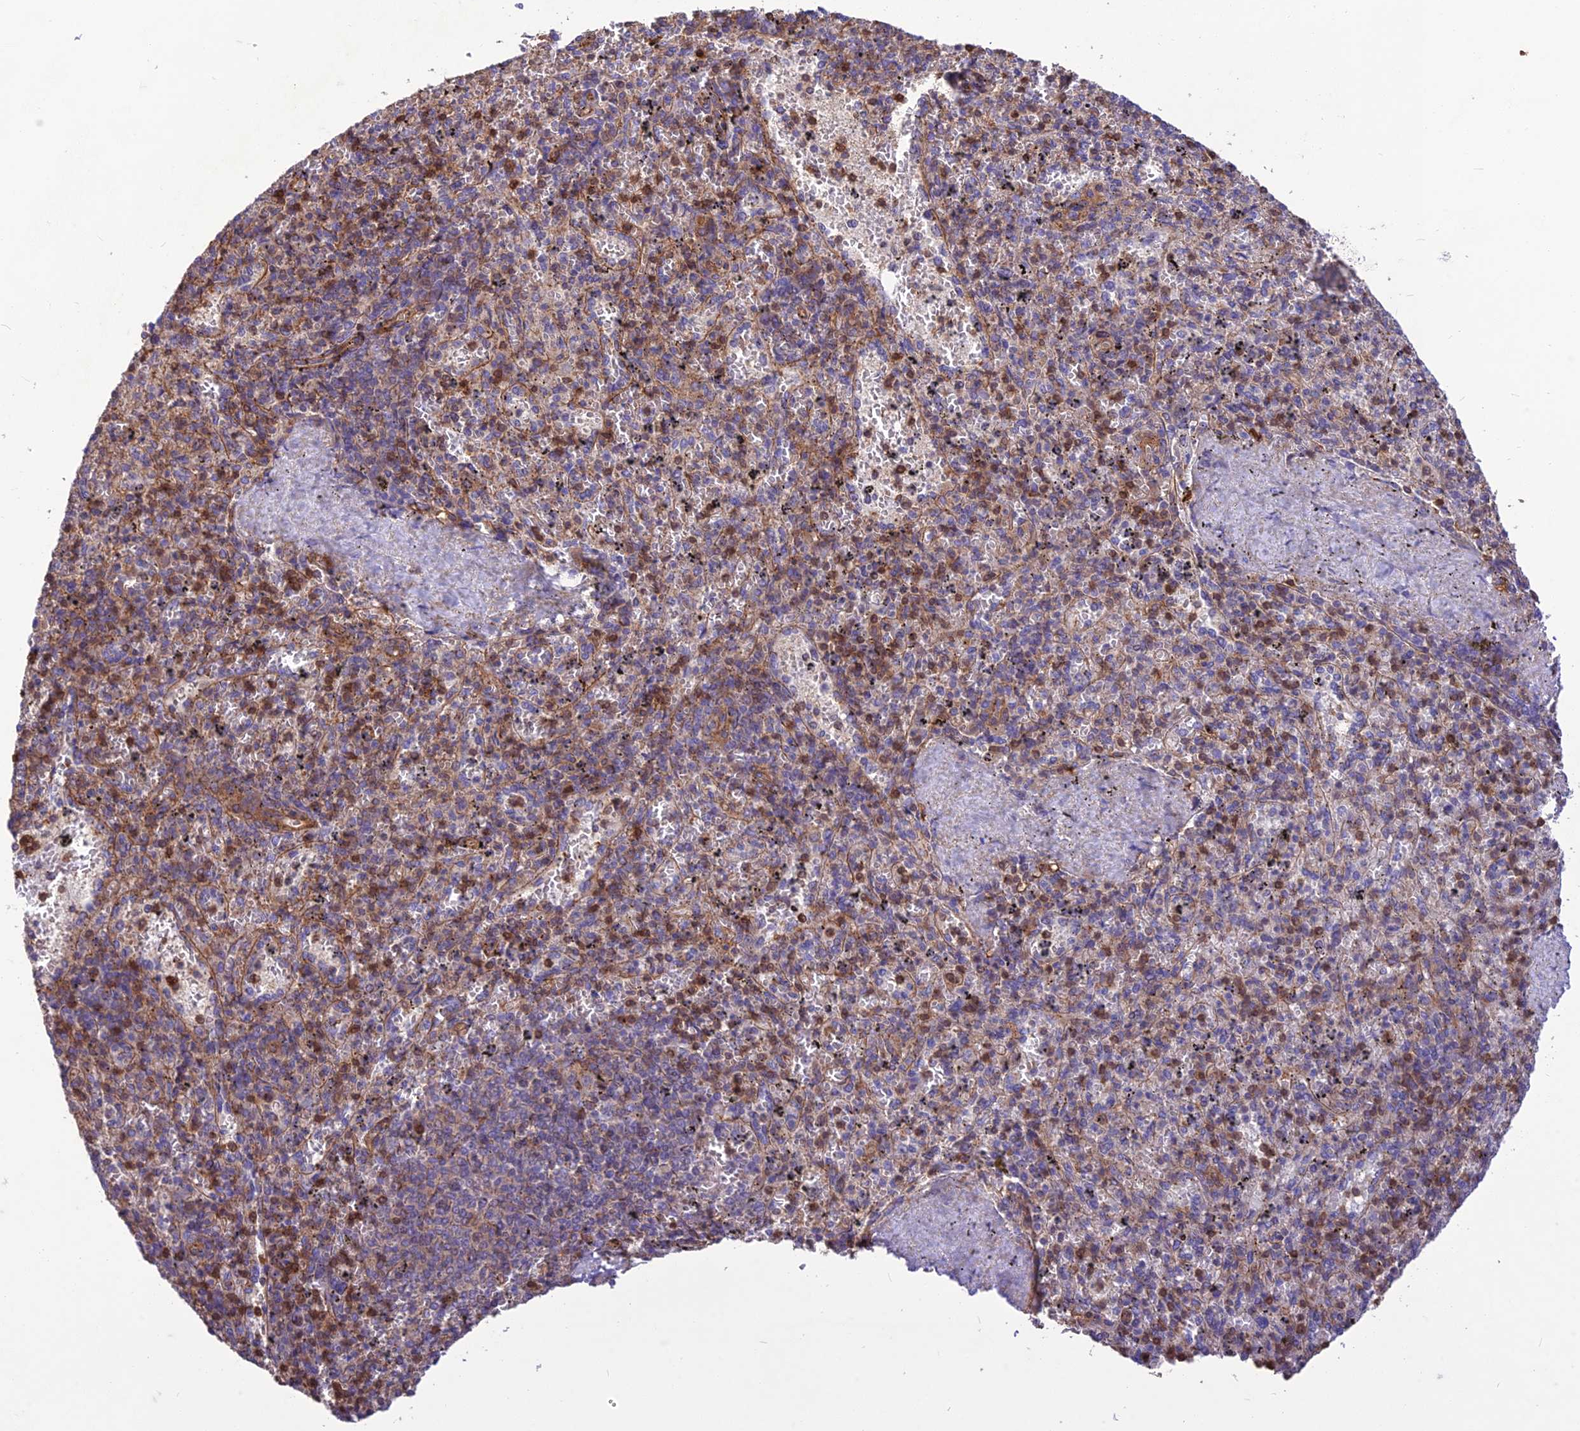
{"staining": {"intensity": "moderate", "quantity": "<25%", "location": "cytoplasmic/membranous,nuclear"}, "tissue": "spleen", "cell_type": "Cells in red pulp", "image_type": "normal", "snomed": [{"axis": "morphology", "description": "Normal tissue, NOS"}, {"axis": "topography", "description": "Spleen"}], "caption": "IHC (DAB) staining of benign spleen demonstrates moderate cytoplasmic/membranous,nuclear protein expression in approximately <25% of cells in red pulp.", "gene": "HPSE2", "patient": {"sex": "male", "age": 82}}